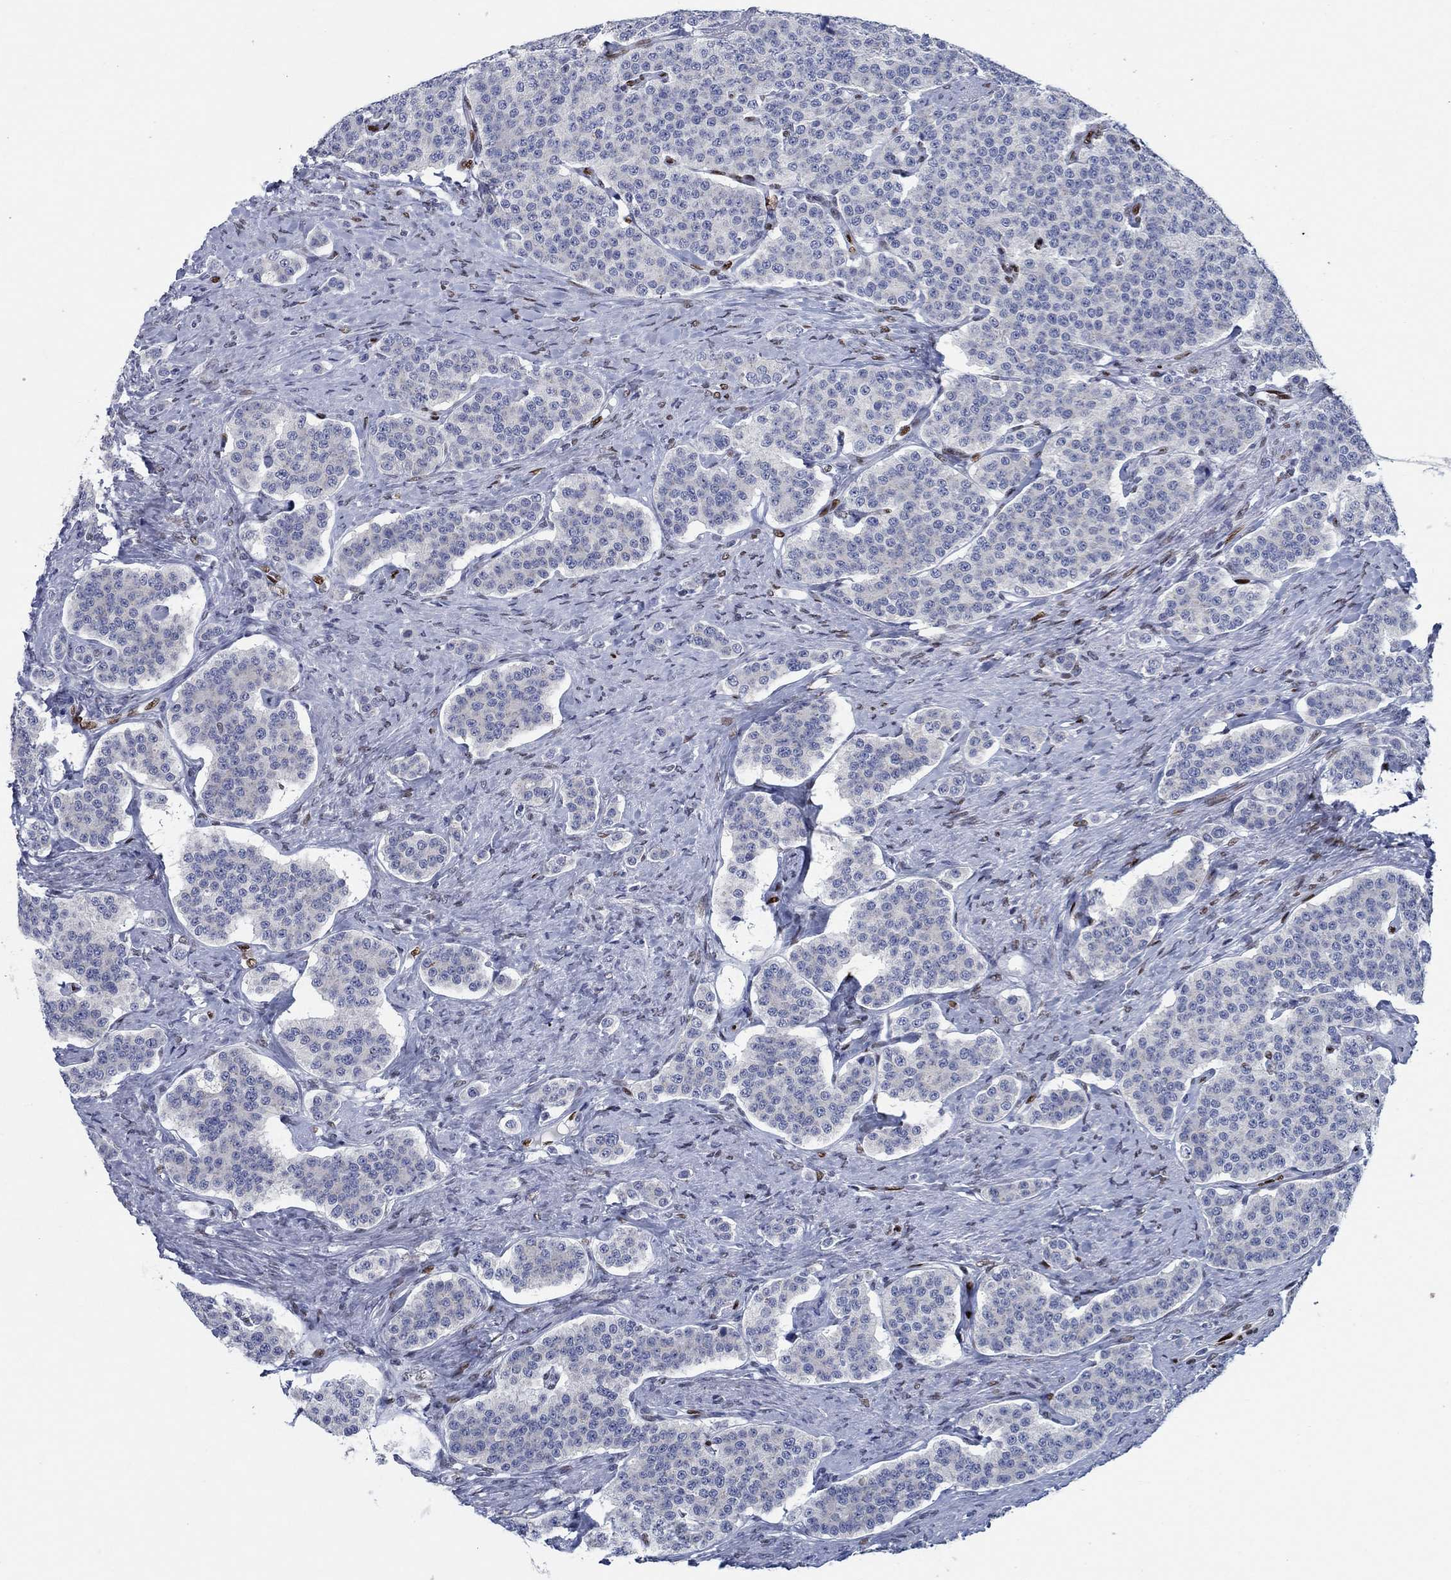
{"staining": {"intensity": "negative", "quantity": "none", "location": "none"}, "tissue": "carcinoid", "cell_type": "Tumor cells", "image_type": "cancer", "snomed": [{"axis": "morphology", "description": "Carcinoid, malignant, NOS"}, {"axis": "topography", "description": "Small intestine"}], "caption": "There is no significant positivity in tumor cells of carcinoid.", "gene": "ZEB1", "patient": {"sex": "female", "age": 58}}